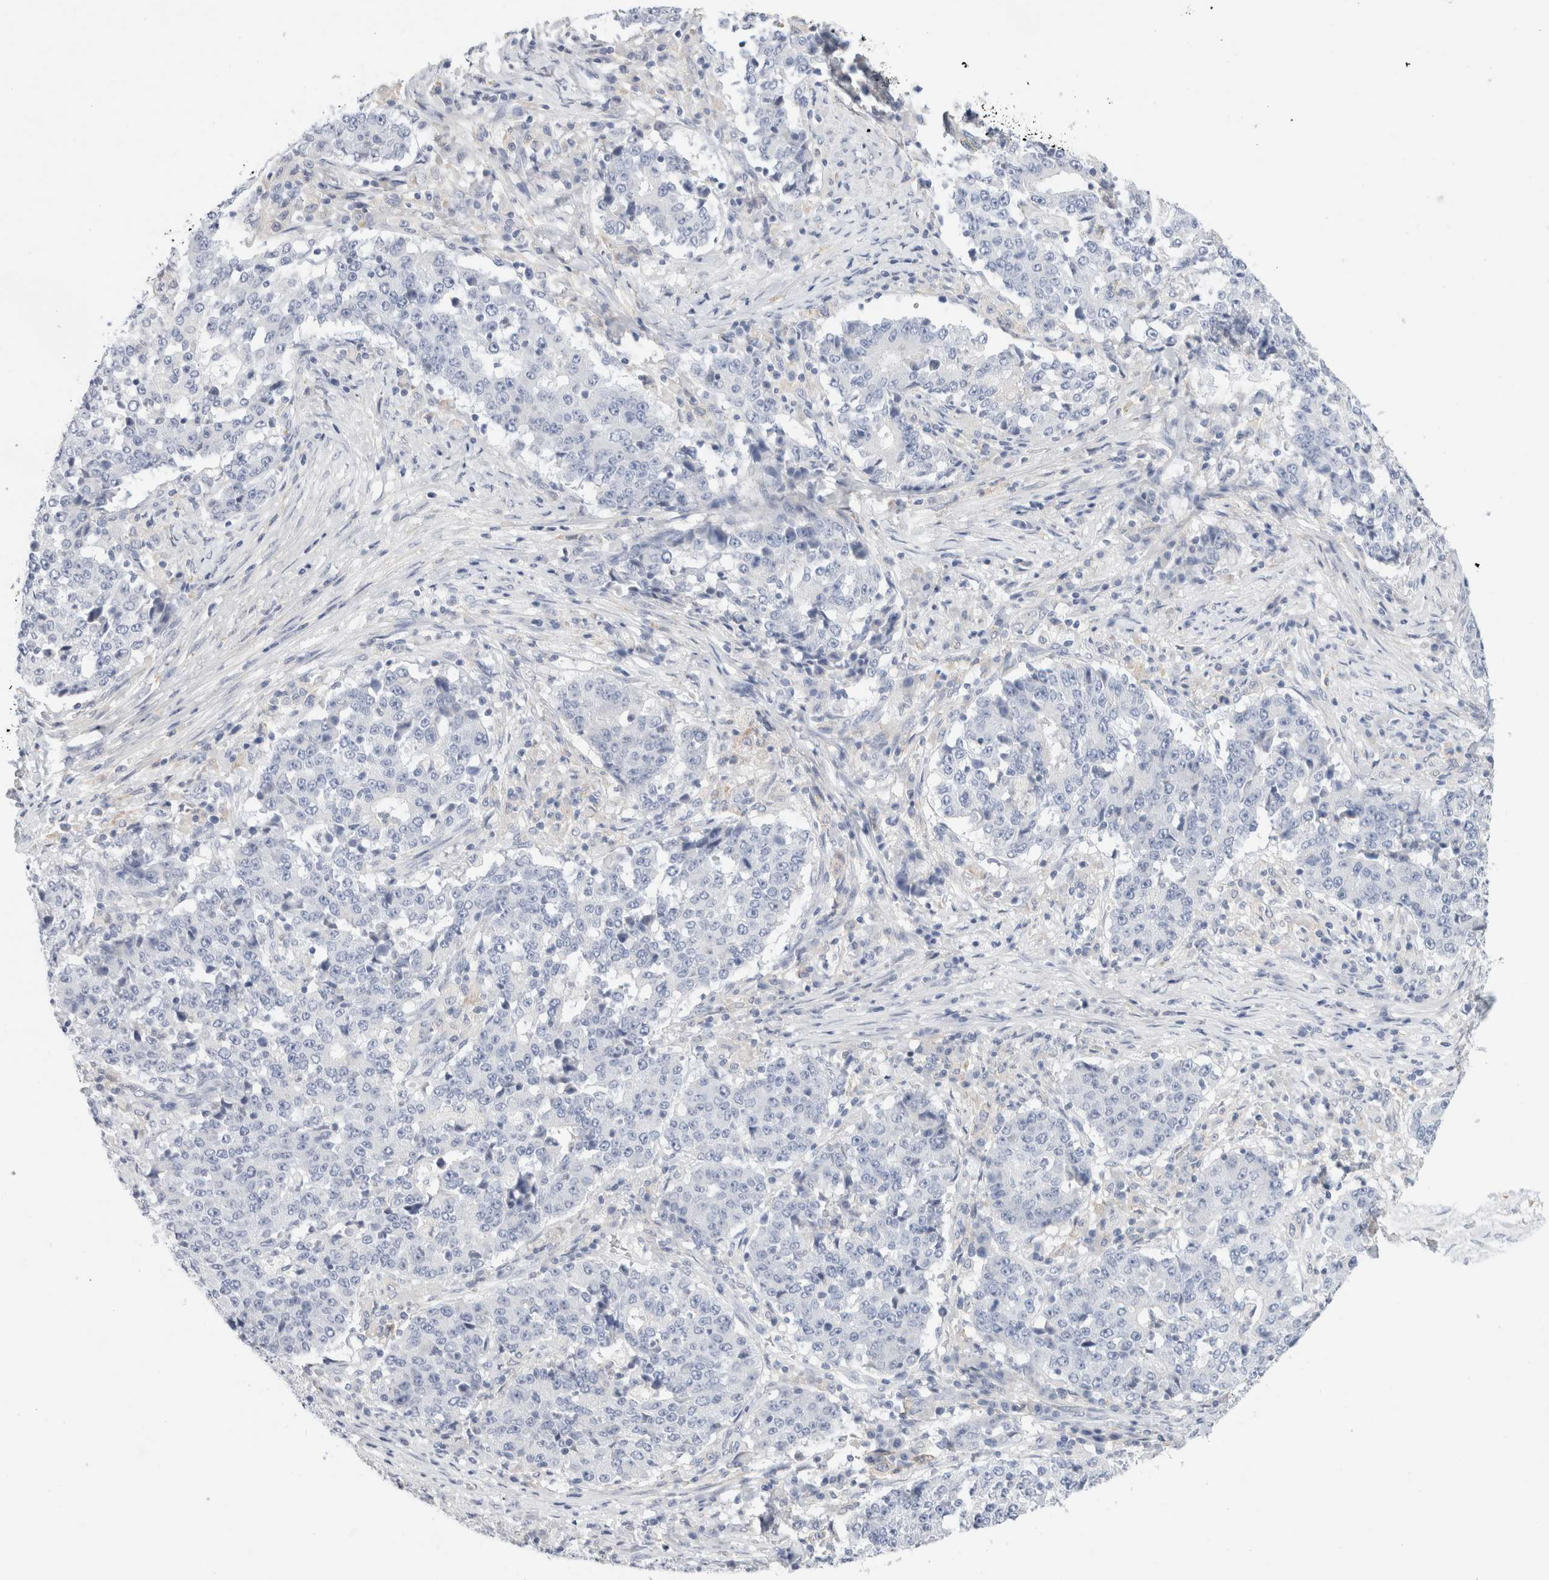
{"staining": {"intensity": "negative", "quantity": "none", "location": "none"}, "tissue": "stomach cancer", "cell_type": "Tumor cells", "image_type": "cancer", "snomed": [{"axis": "morphology", "description": "Adenocarcinoma, NOS"}, {"axis": "topography", "description": "Stomach"}], "caption": "This photomicrograph is of stomach cancer (adenocarcinoma) stained with immunohistochemistry to label a protein in brown with the nuclei are counter-stained blue. There is no staining in tumor cells.", "gene": "ADAM30", "patient": {"sex": "male", "age": 59}}